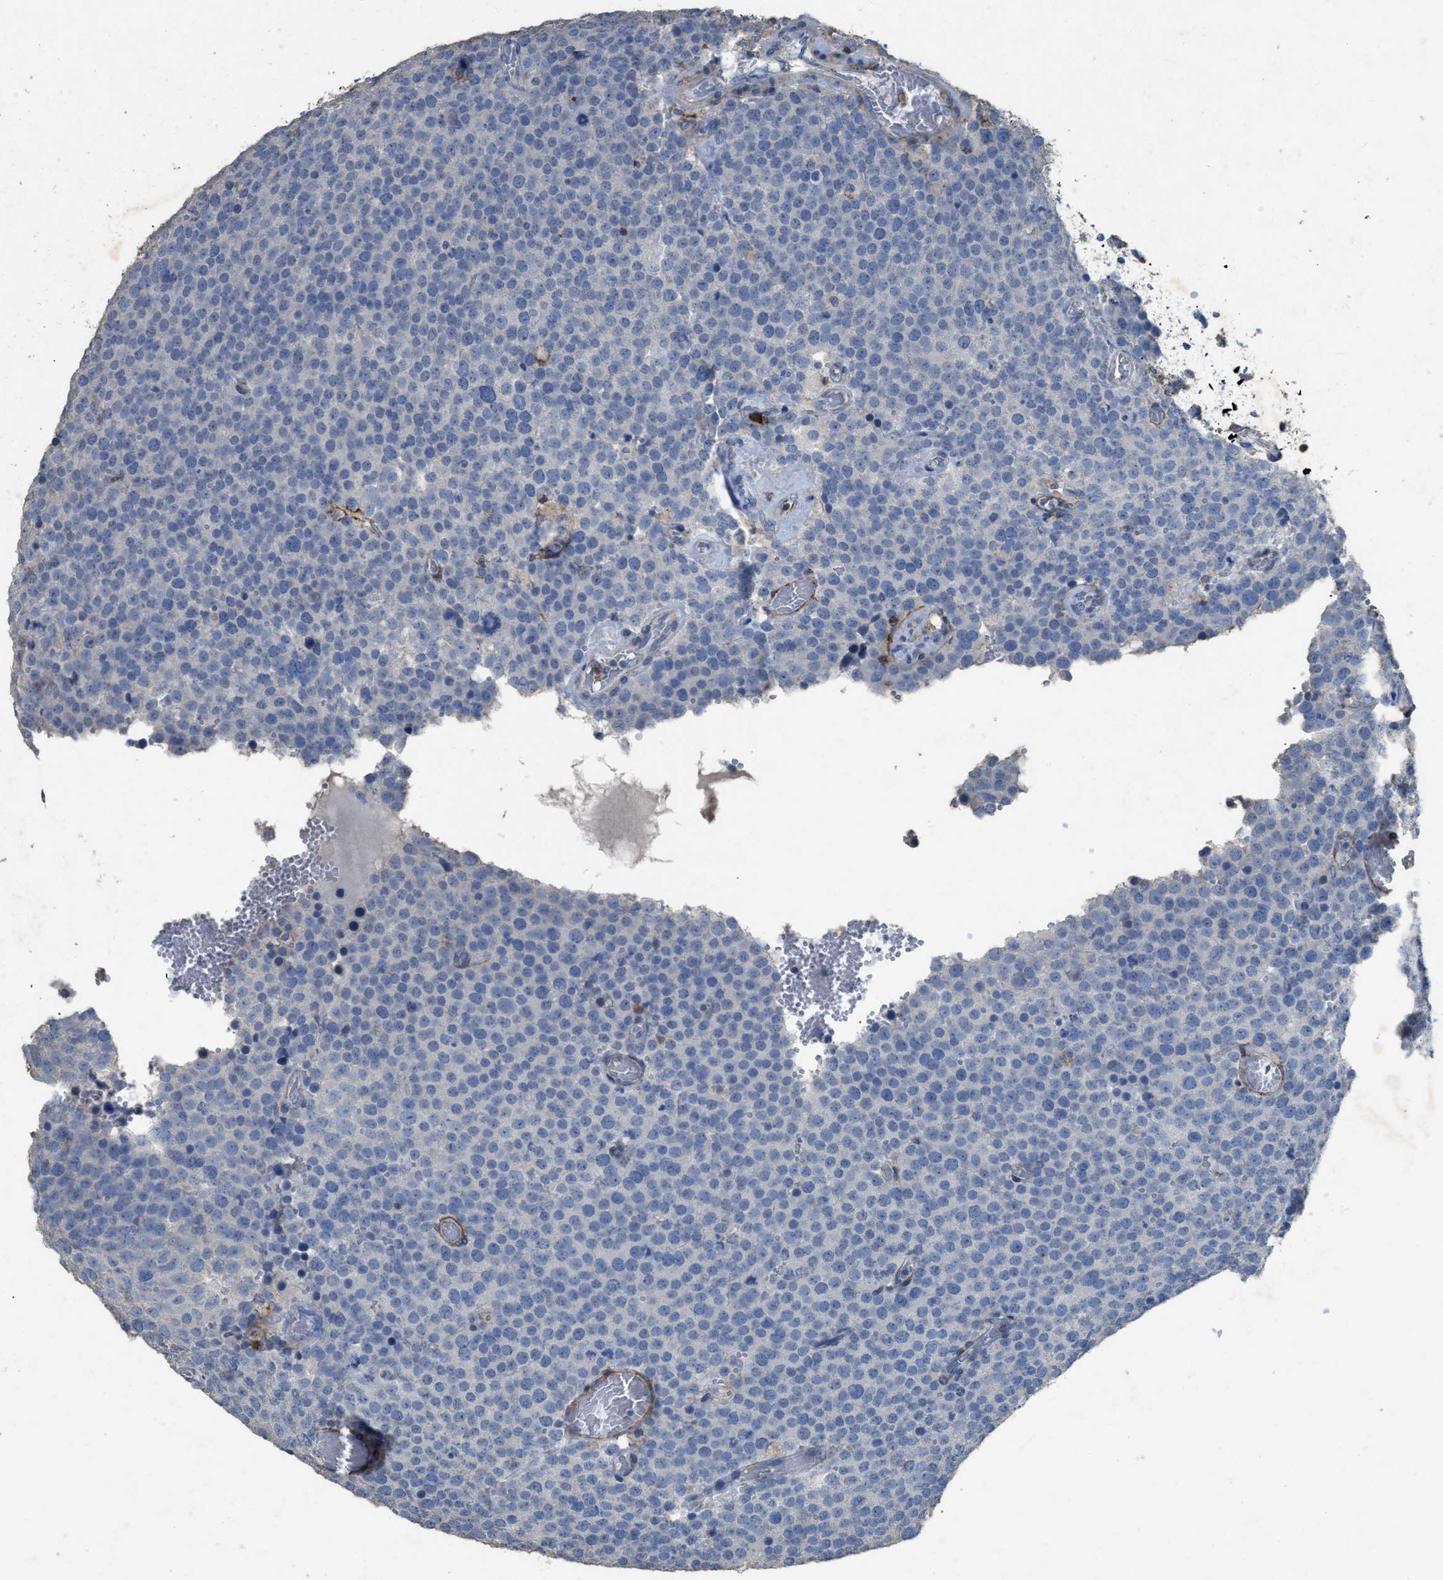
{"staining": {"intensity": "negative", "quantity": "none", "location": "none"}, "tissue": "testis cancer", "cell_type": "Tumor cells", "image_type": "cancer", "snomed": [{"axis": "morphology", "description": "Normal tissue, NOS"}, {"axis": "morphology", "description": "Seminoma, NOS"}, {"axis": "topography", "description": "Testis"}], "caption": "Seminoma (testis) stained for a protein using immunohistochemistry displays no expression tumor cells.", "gene": "OR51E1", "patient": {"sex": "male", "age": 71}}